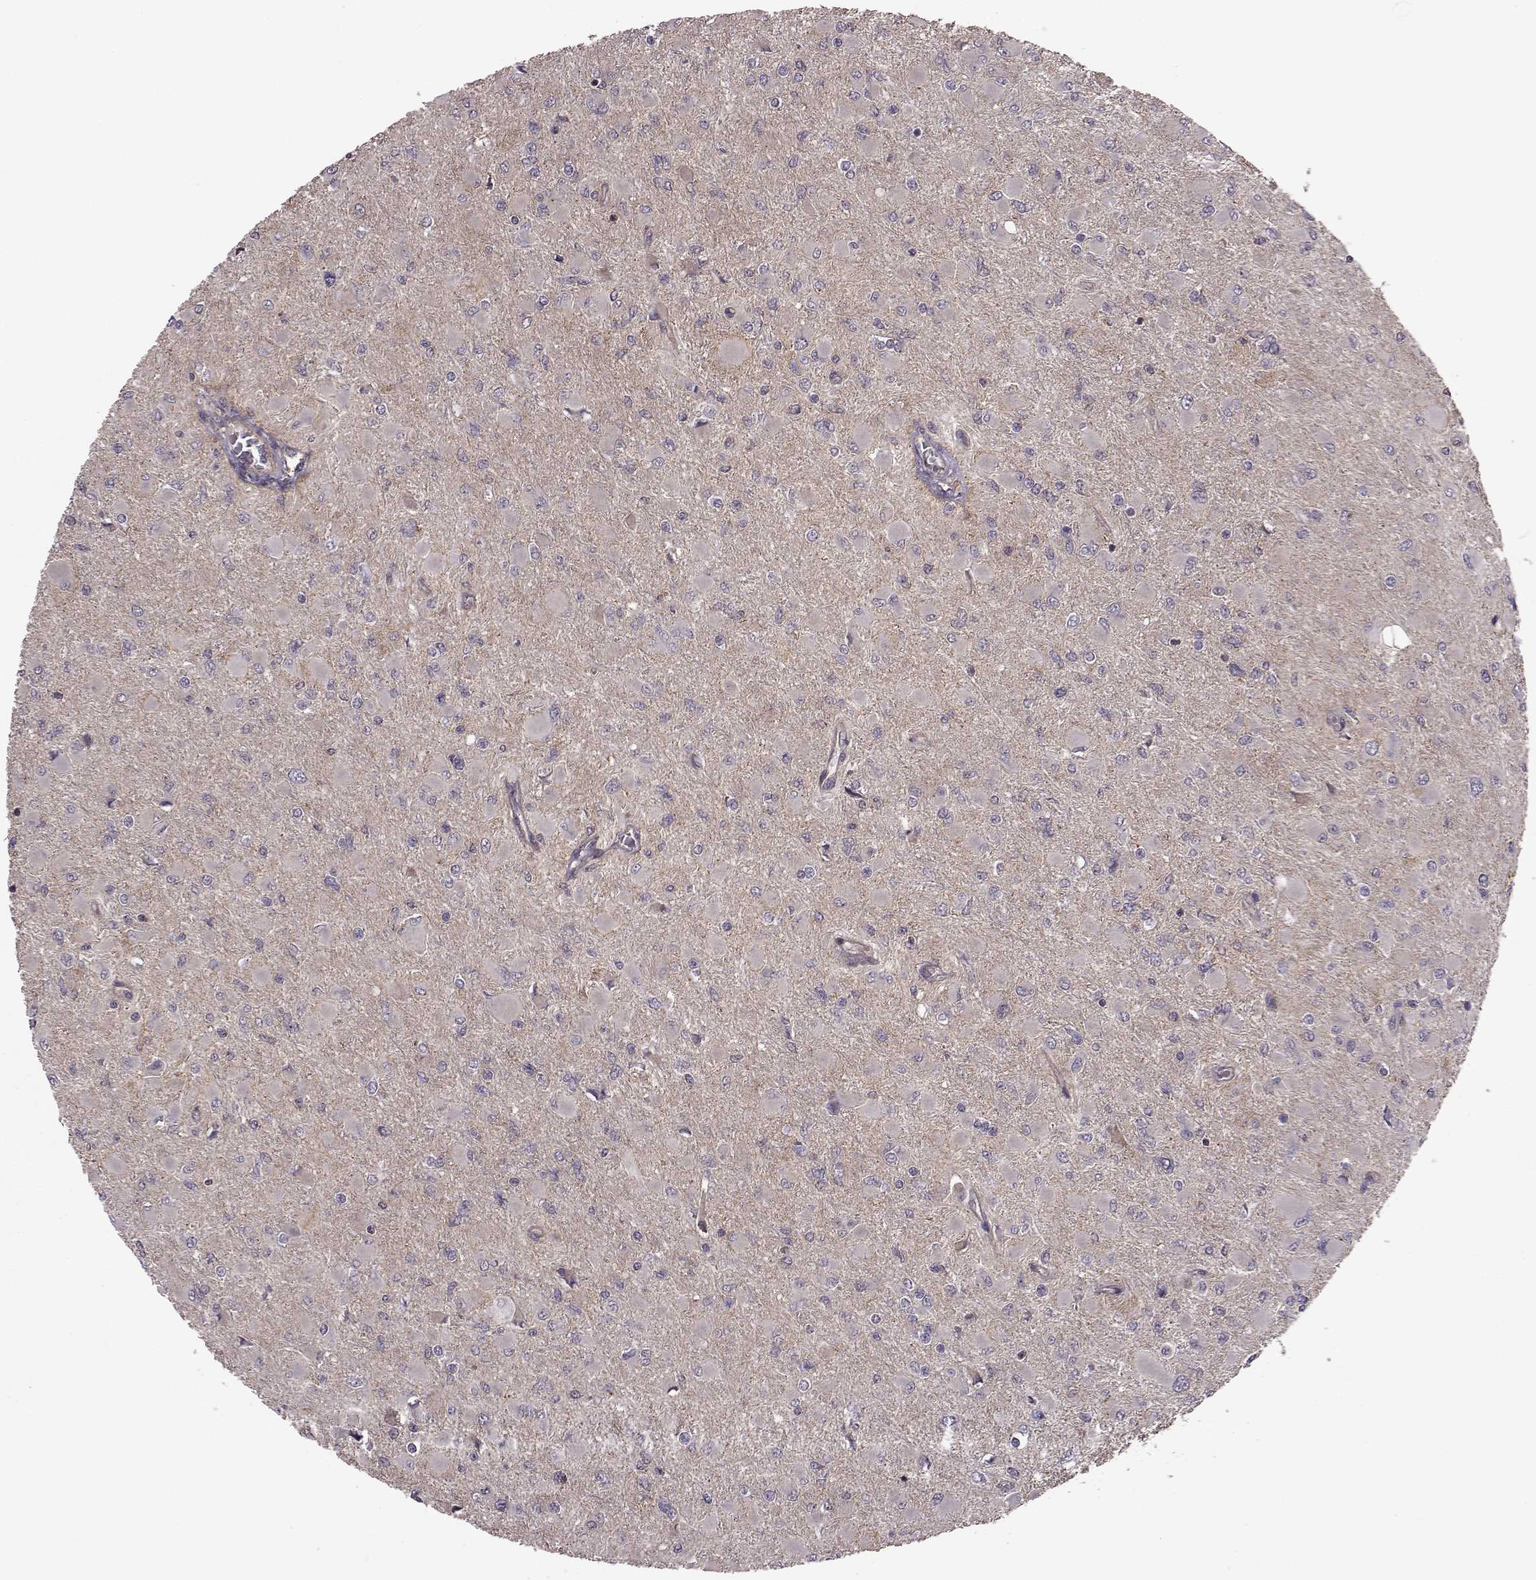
{"staining": {"intensity": "negative", "quantity": "none", "location": "none"}, "tissue": "glioma", "cell_type": "Tumor cells", "image_type": "cancer", "snomed": [{"axis": "morphology", "description": "Glioma, malignant, High grade"}, {"axis": "topography", "description": "Cerebral cortex"}], "caption": "Immunohistochemistry (IHC) image of neoplastic tissue: malignant high-grade glioma stained with DAB (3,3'-diaminobenzidine) exhibits no significant protein positivity in tumor cells.", "gene": "FNIP2", "patient": {"sex": "female", "age": 36}}